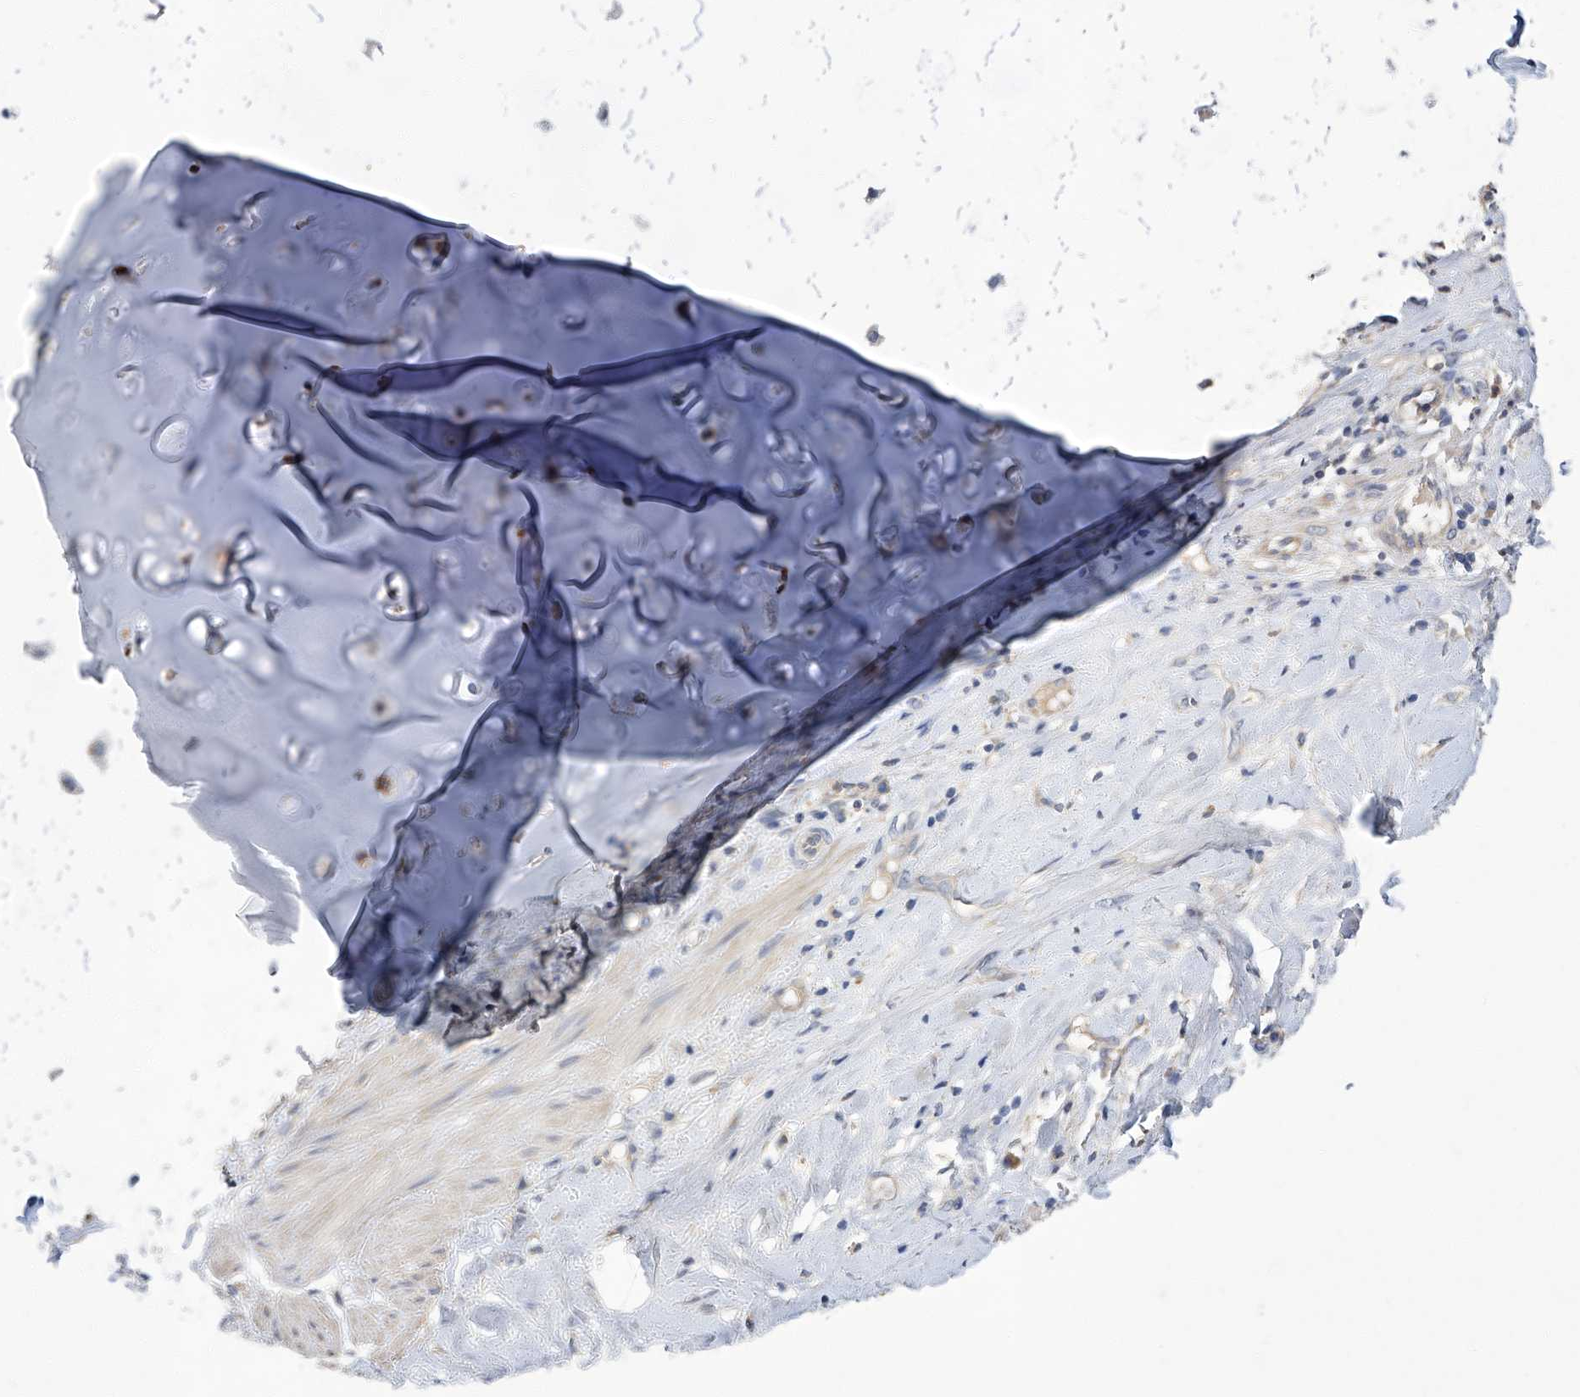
{"staining": {"intensity": "negative", "quantity": "none", "location": "none"}, "tissue": "adipose tissue", "cell_type": "Adipocytes", "image_type": "normal", "snomed": [{"axis": "morphology", "description": "Normal tissue, NOS"}, {"axis": "morphology", "description": "Basal cell carcinoma"}, {"axis": "topography", "description": "Cartilage tissue"}, {"axis": "topography", "description": "Nasopharynx"}, {"axis": "topography", "description": "Oral tissue"}], "caption": "Immunohistochemistry (IHC) of normal human adipose tissue reveals no positivity in adipocytes.", "gene": "TGFBR1", "patient": {"sex": "female", "age": 77}}